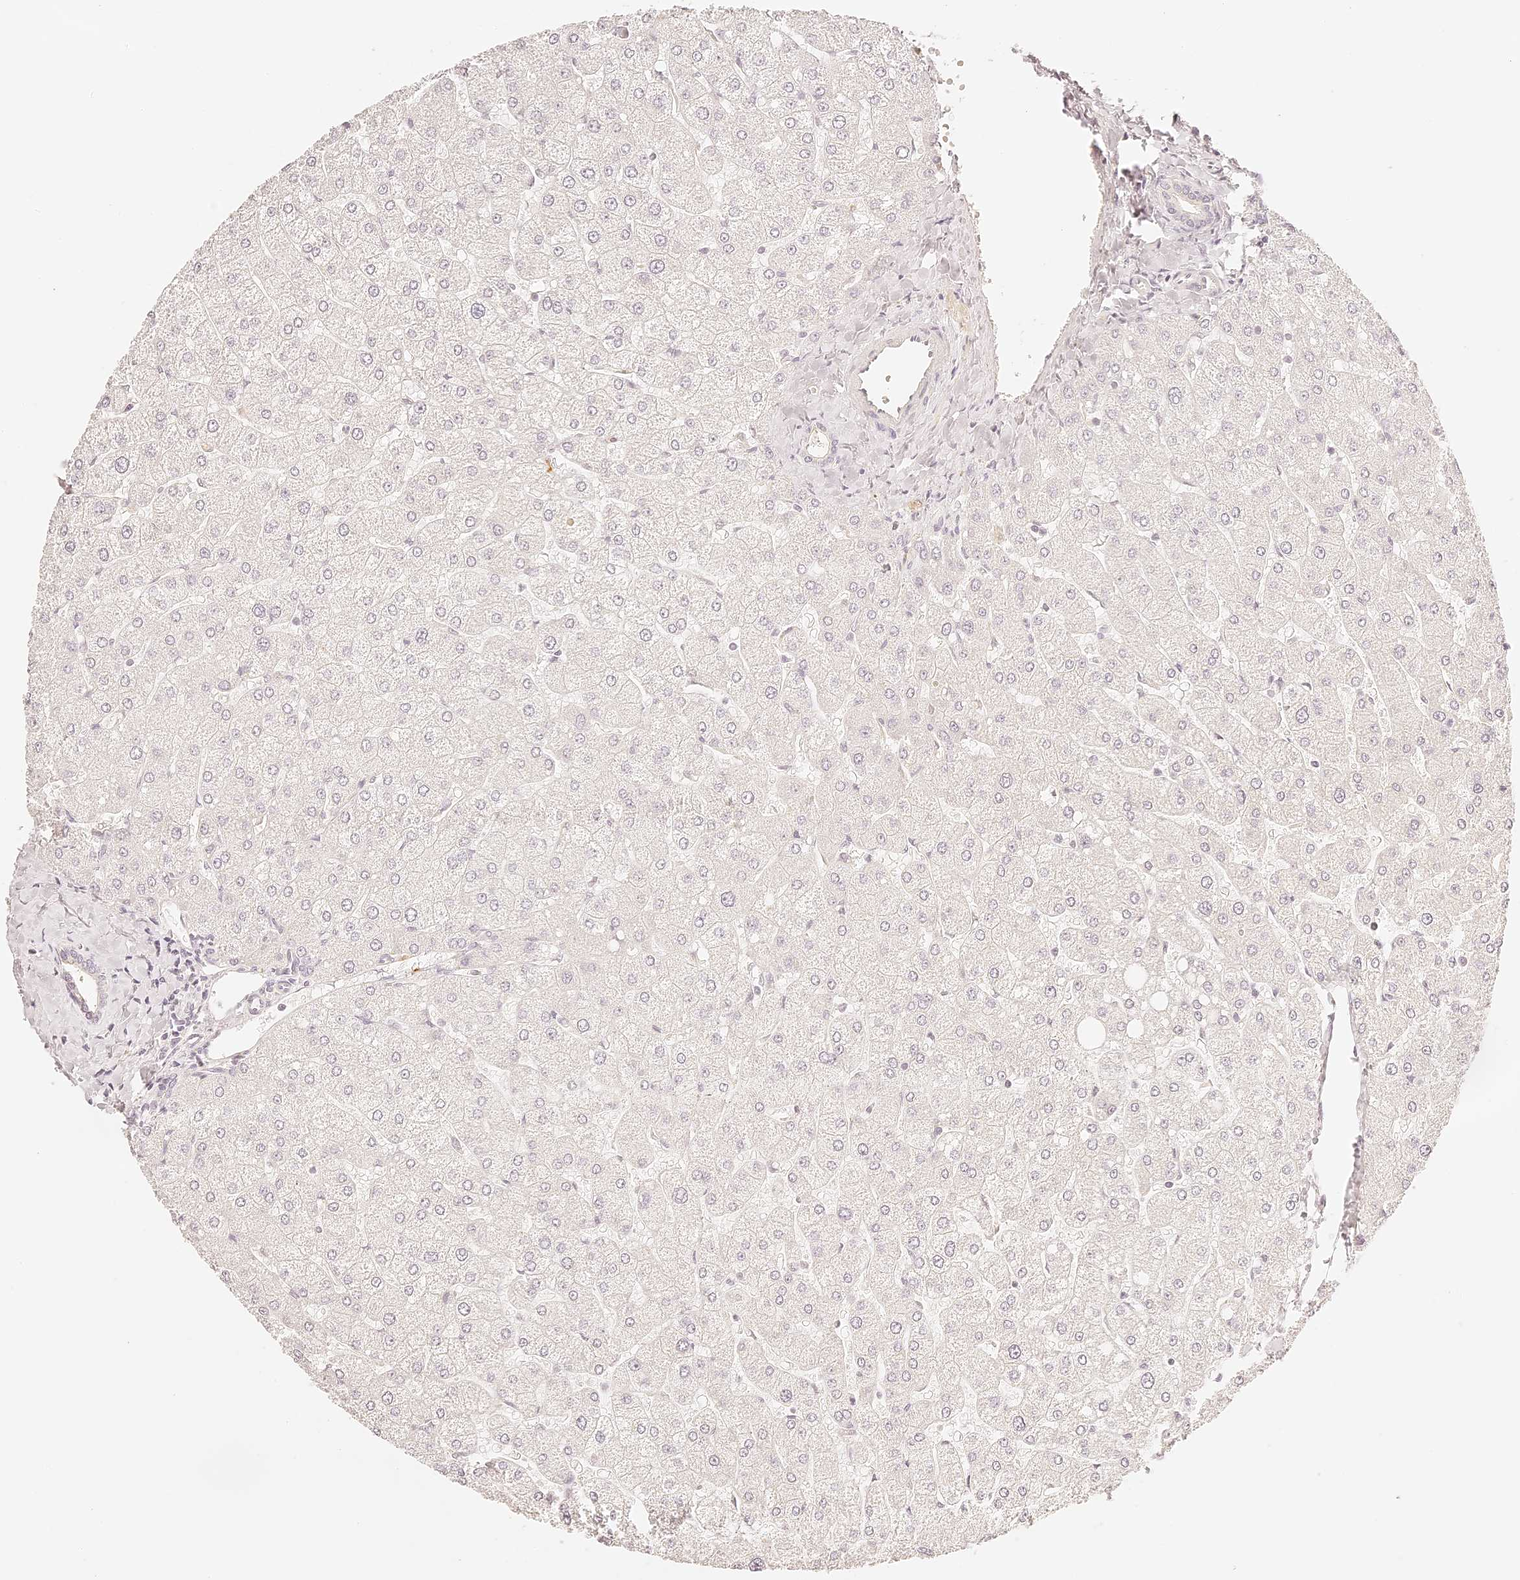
{"staining": {"intensity": "negative", "quantity": "none", "location": "none"}, "tissue": "liver", "cell_type": "Cholangiocytes", "image_type": "normal", "snomed": [{"axis": "morphology", "description": "Normal tissue, NOS"}, {"axis": "topography", "description": "Liver"}], "caption": "IHC photomicrograph of benign liver stained for a protein (brown), which shows no positivity in cholangiocytes. The staining was performed using DAB to visualize the protein expression in brown, while the nuclei were stained in blue with hematoxylin (Magnification: 20x).", "gene": "TRIM45", "patient": {"sex": "male", "age": 55}}